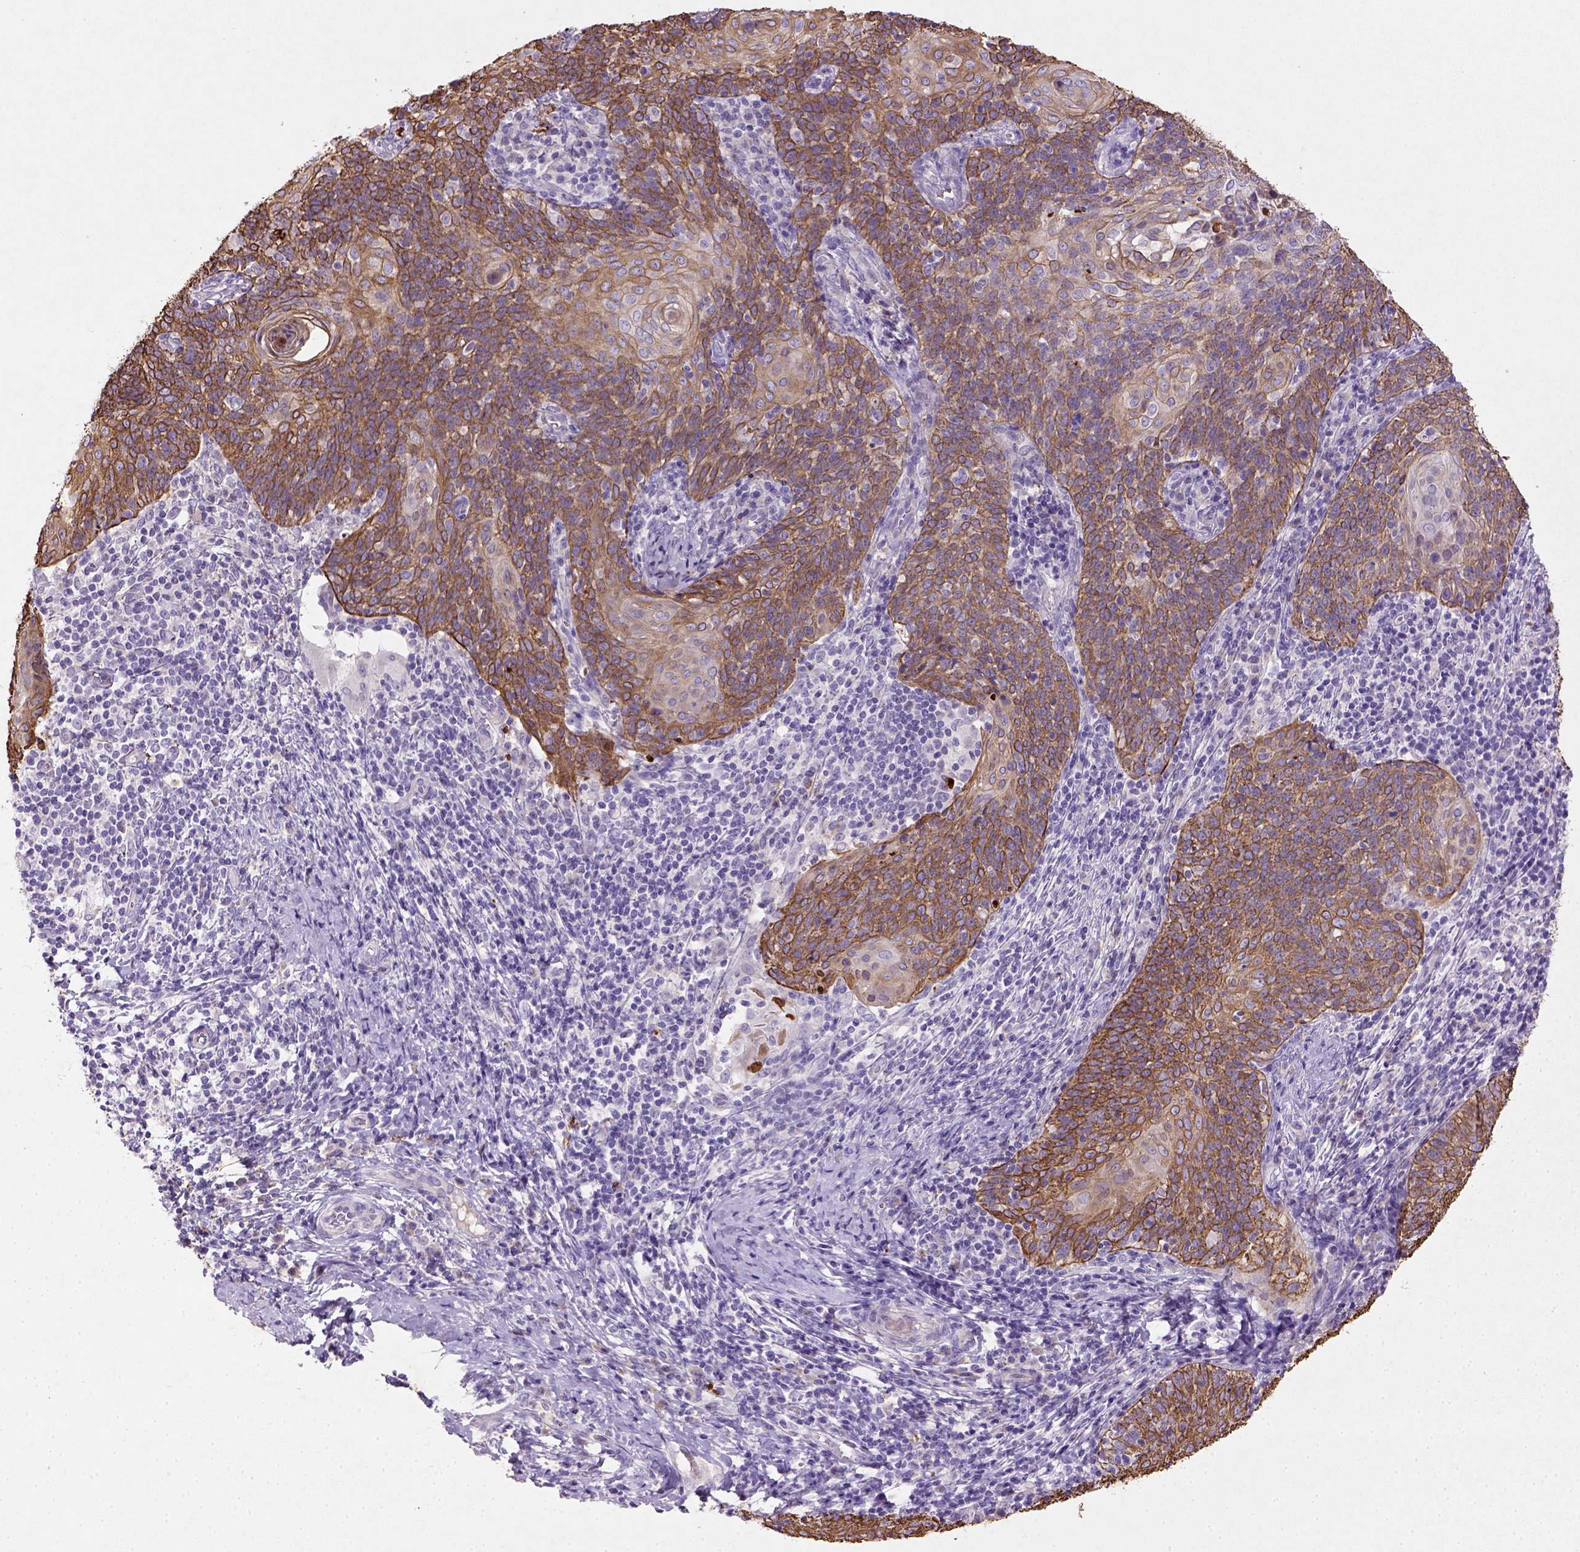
{"staining": {"intensity": "strong", "quantity": ">75%", "location": "cytoplasmic/membranous"}, "tissue": "cervical cancer", "cell_type": "Tumor cells", "image_type": "cancer", "snomed": [{"axis": "morphology", "description": "Normal tissue, NOS"}, {"axis": "morphology", "description": "Squamous cell carcinoma, NOS"}, {"axis": "topography", "description": "Cervix"}], "caption": "The immunohistochemical stain labels strong cytoplasmic/membranous positivity in tumor cells of cervical cancer (squamous cell carcinoma) tissue.", "gene": "NUDT2", "patient": {"sex": "female", "age": 39}}